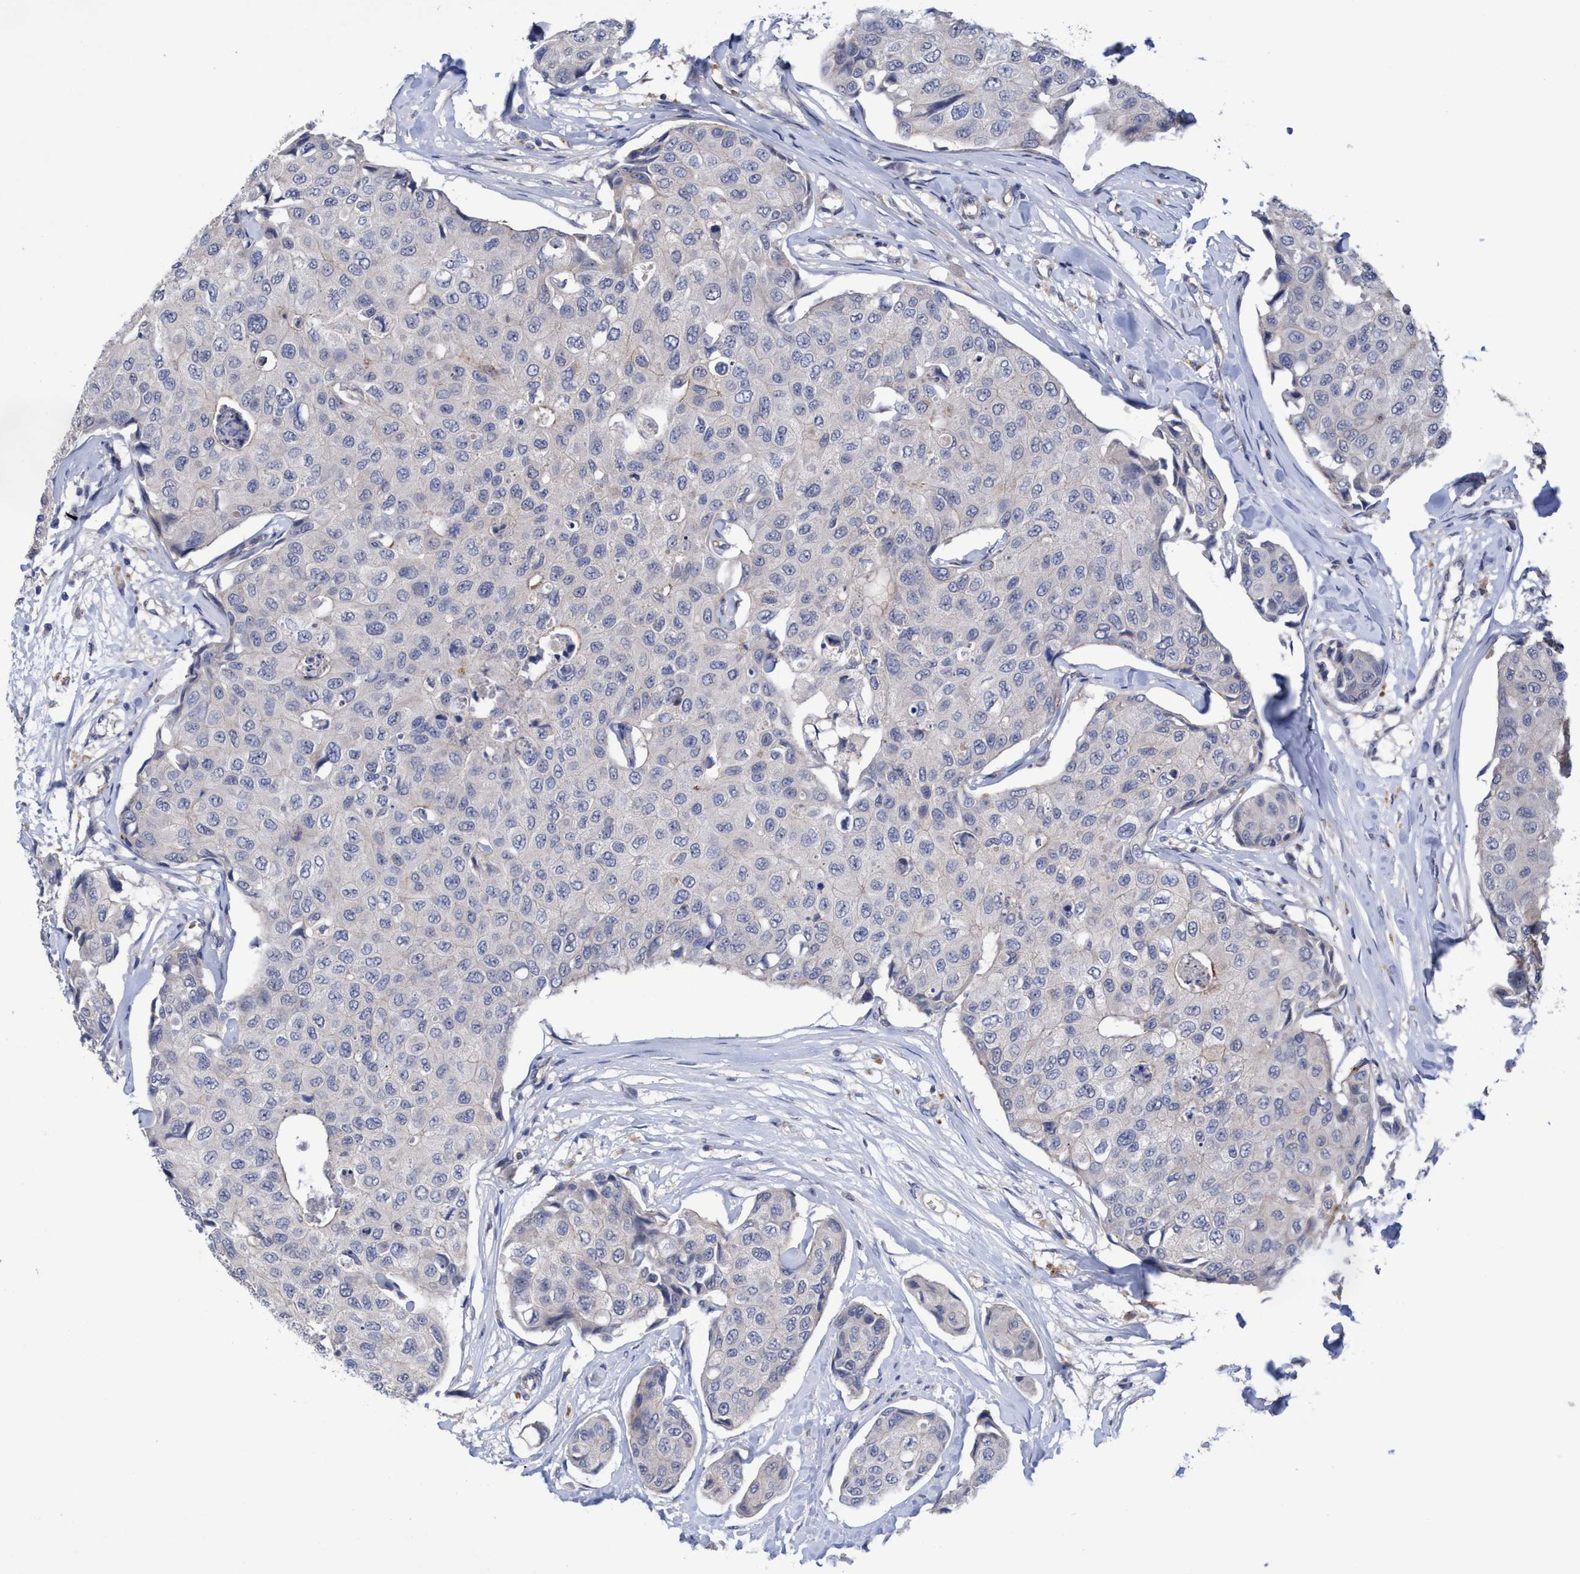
{"staining": {"intensity": "negative", "quantity": "none", "location": "none"}, "tissue": "breast cancer", "cell_type": "Tumor cells", "image_type": "cancer", "snomed": [{"axis": "morphology", "description": "Duct carcinoma"}, {"axis": "topography", "description": "Breast"}], "caption": "IHC of intraductal carcinoma (breast) demonstrates no positivity in tumor cells.", "gene": "SEMA4D", "patient": {"sex": "female", "age": 80}}